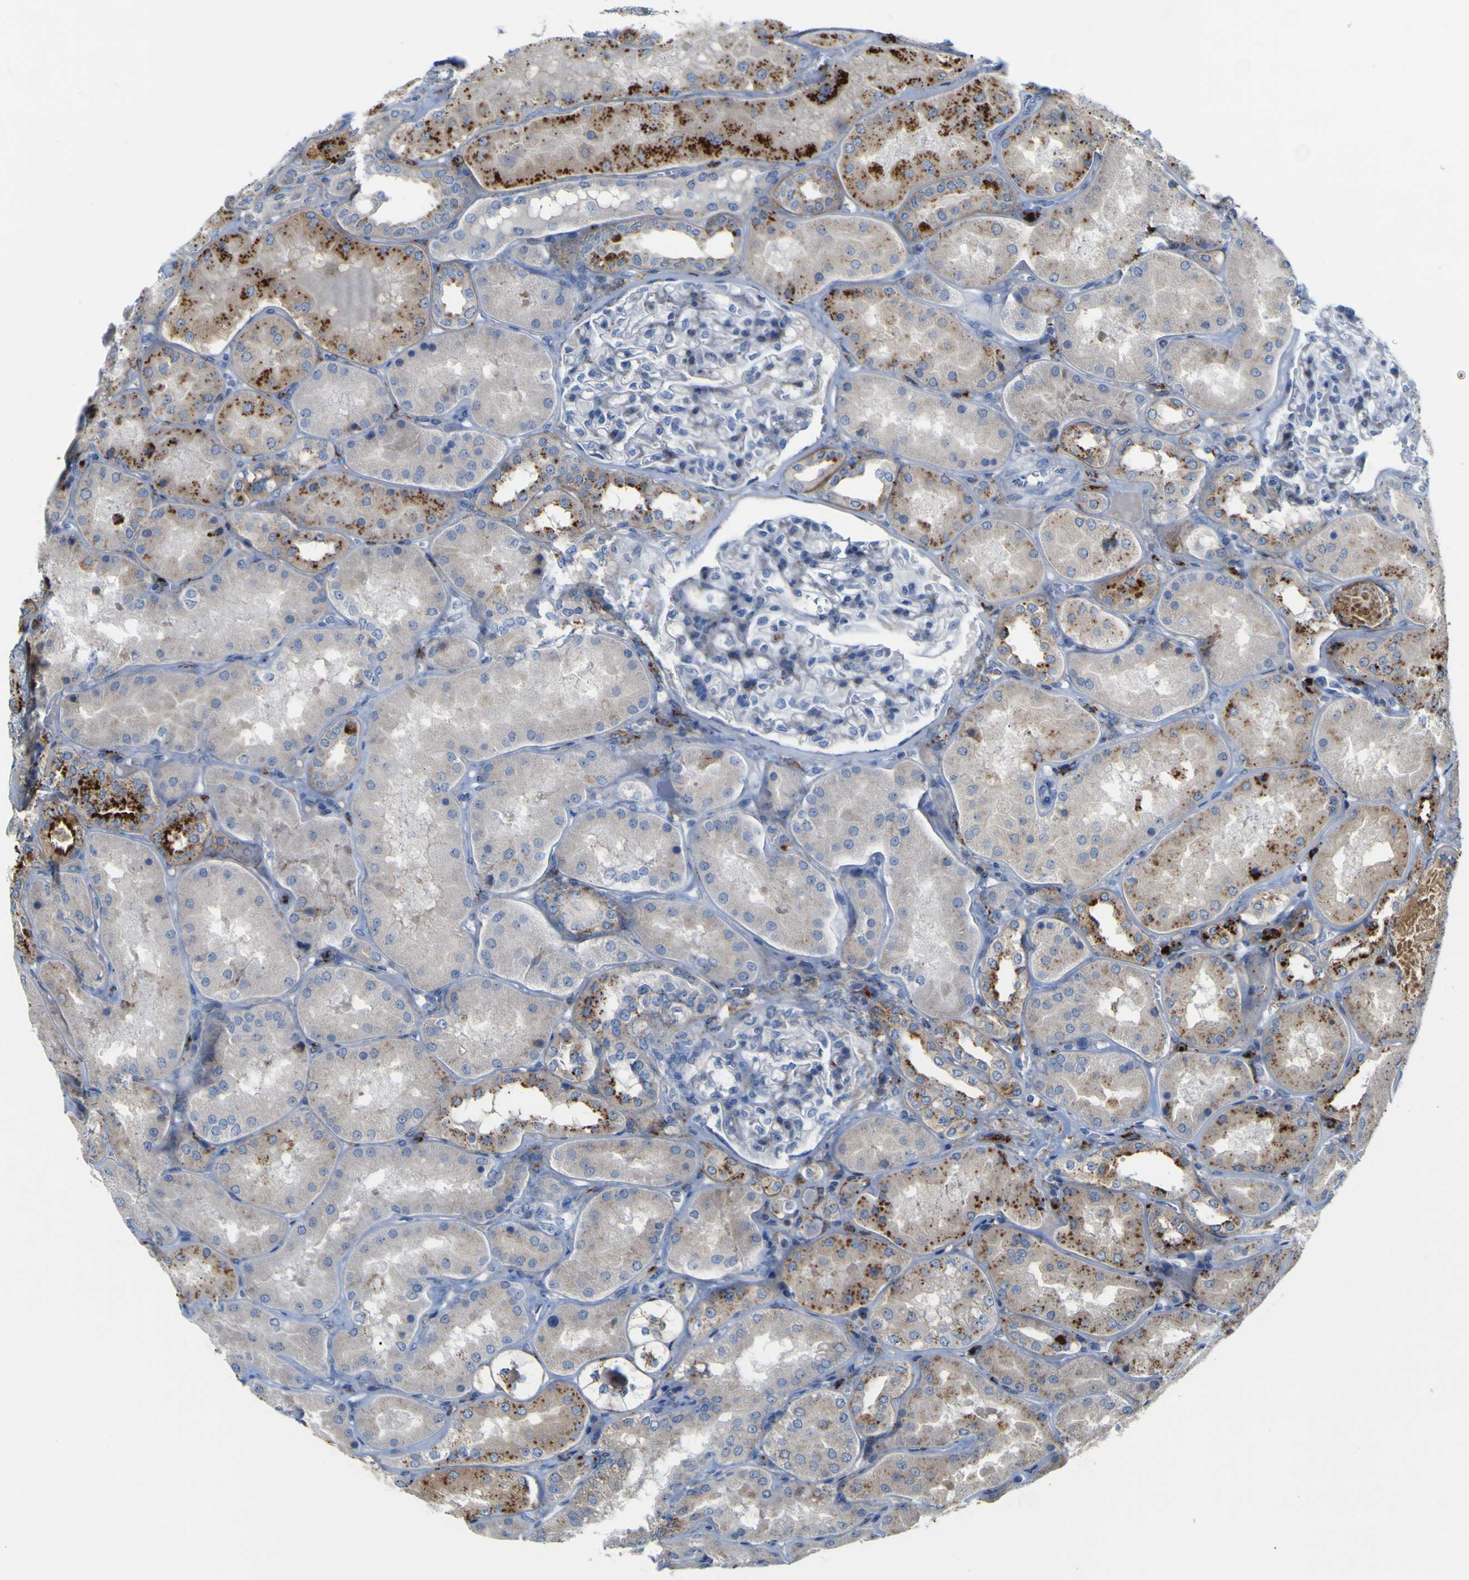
{"staining": {"intensity": "moderate", "quantity": "<25%", "location": "cytoplasmic/membranous"}, "tissue": "kidney", "cell_type": "Cells in glomeruli", "image_type": "normal", "snomed": [{"axis": "morphology", "description": "Normal tissue, NOS"}, {"axis": "topography", "description": "Kidney"}], "caption": "A low amount of moderate cytoplasmic/membranous staining is present in approximately <25% of cells in glomeruli in normal kidney. (Stains: DAB in brown, nuclei in blue, Microscopy: brightfield microscopy at high magnification).", "gene": "PTPRF", "patient": {"sex": "female", "age": 56}}